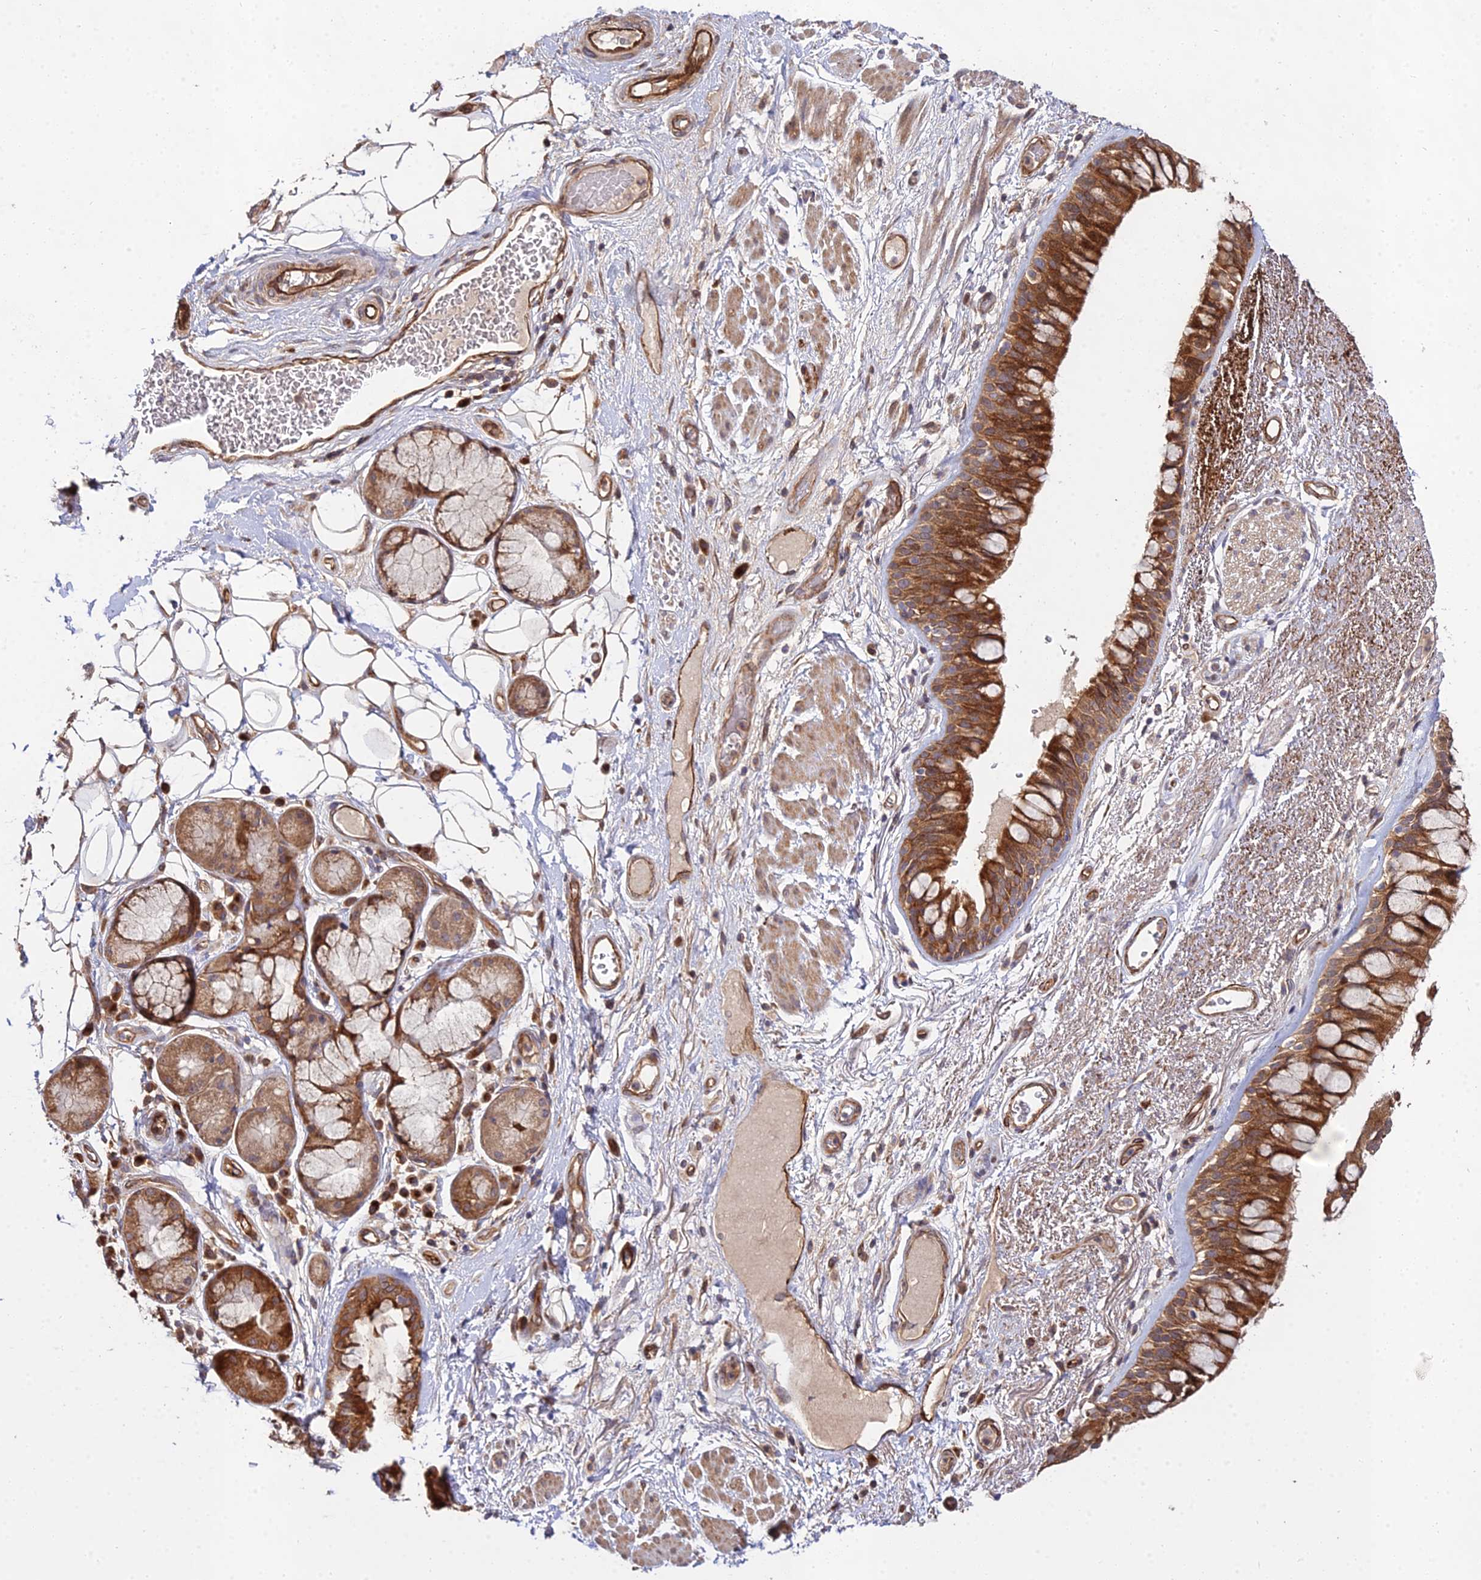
{"staining": {"intensity": "strong", "quantity": ">75%", "location": "cytoplasmic/membranous"}, "tissue": "bronchus", "cell_type": "Respiratory epithelial cells", "image_type": "normal", "snomed": [{"axis": "morphology", "description": "Normal tissue, NOS"}, {"axis": "morphology", "description": "Squamous cell carcinoma, NOS"}, {"axis": "topography", "description": "Lymph node"}, {"axis": "topography", "description": "Bronchus"}, {"axis": "topography", "description": "Lung"}], "caption": "Protein analysis of normal bronchus reveals strong cytoplasmic/membranous expression in about >75% of respiratory epithelial cells. (Brightfield microscopy of DAB IHC at high magnification).", "gene": "GRTP1", "patient": {"sex": "male", "age": 66}}